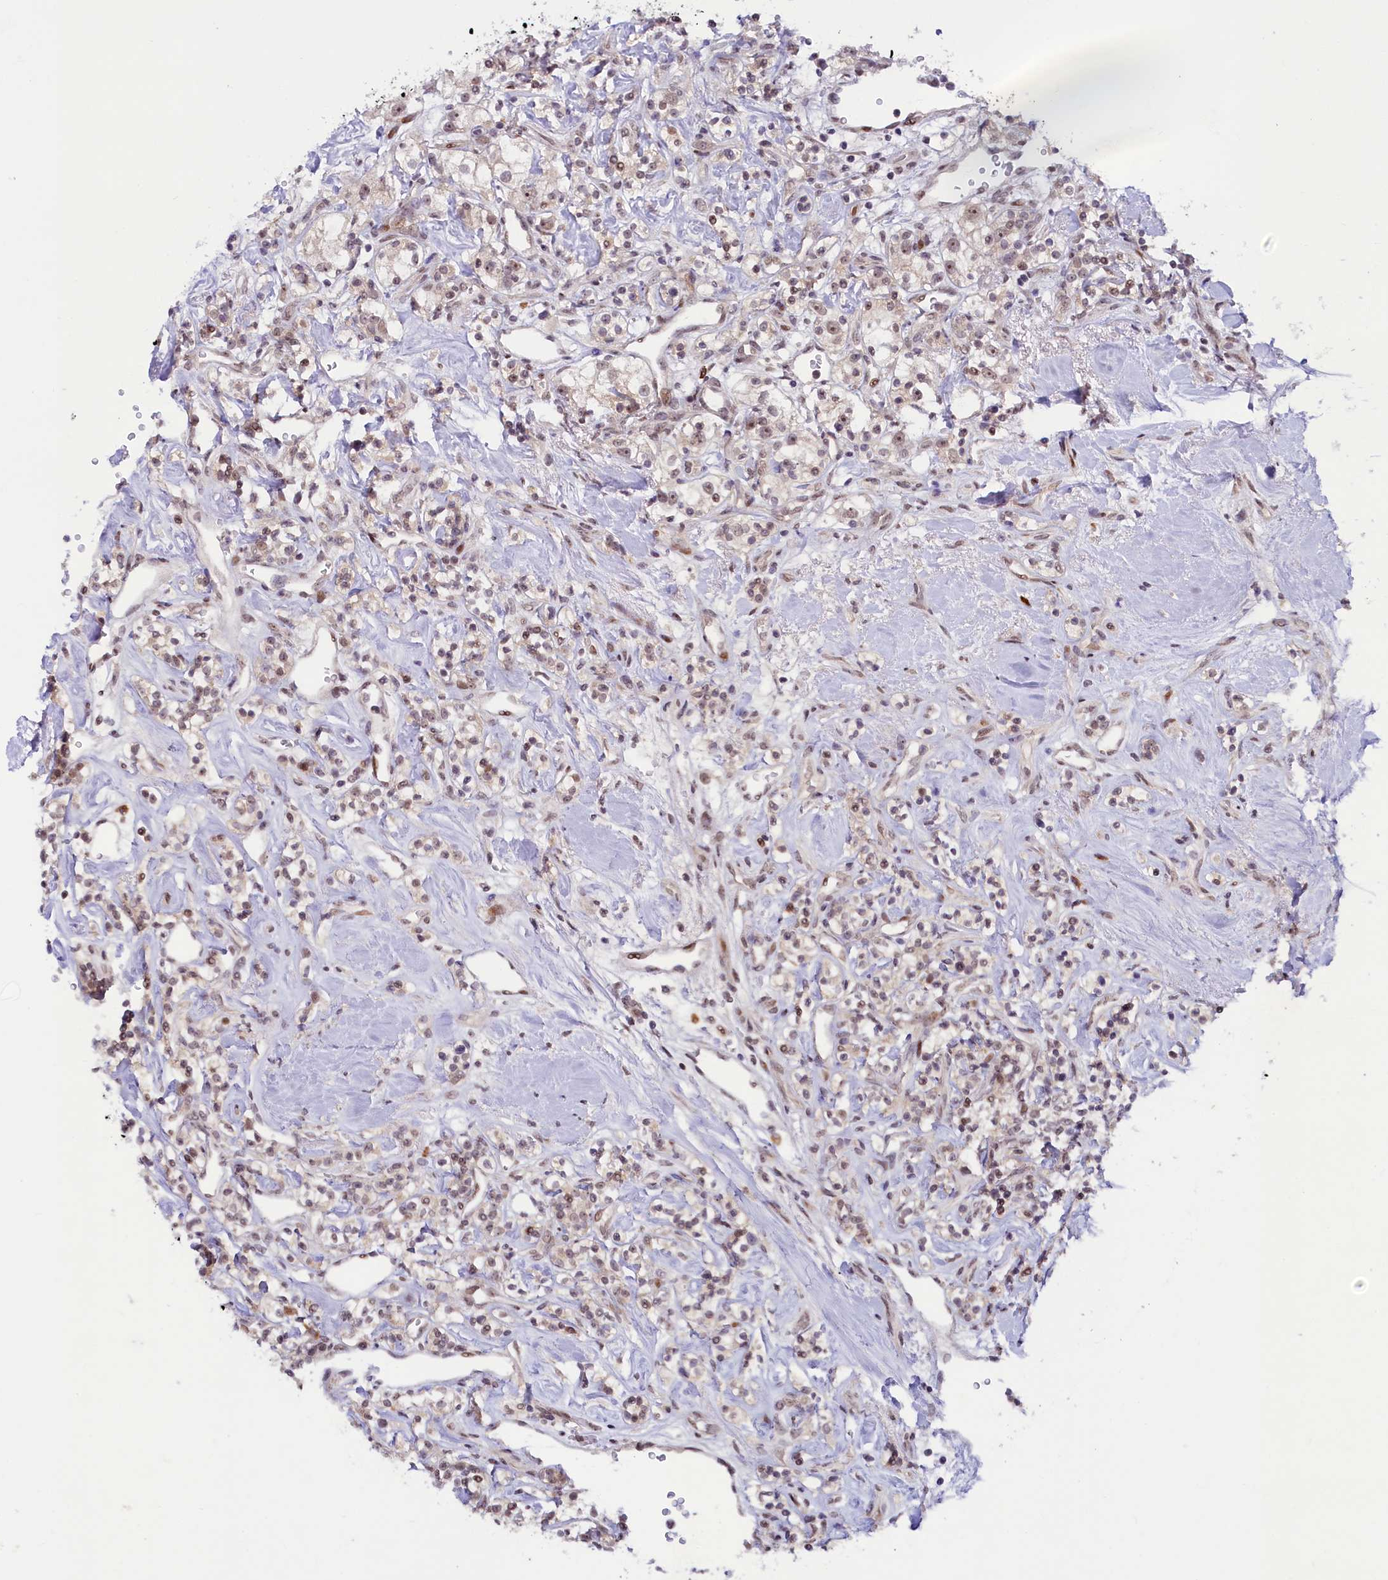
{"staining": {"intensity": "weak", "quantity": "25%-75%", "location": "nuclear"}, "tissue": "renal cancer", "cell_type": "Tumor cells", "image_type": "cancer", "snomed": [{"axis": "morphology", "description": "Adenocarcinoma, NOS"}, {"axis": "topography", "description": "Kidney"}], "caption": "A brown stain shows weak nuclear expression of a protein in renal cancer tumor cells.", "gene": "ANKS3", "patient": {"sex": "male", "age": 77}}